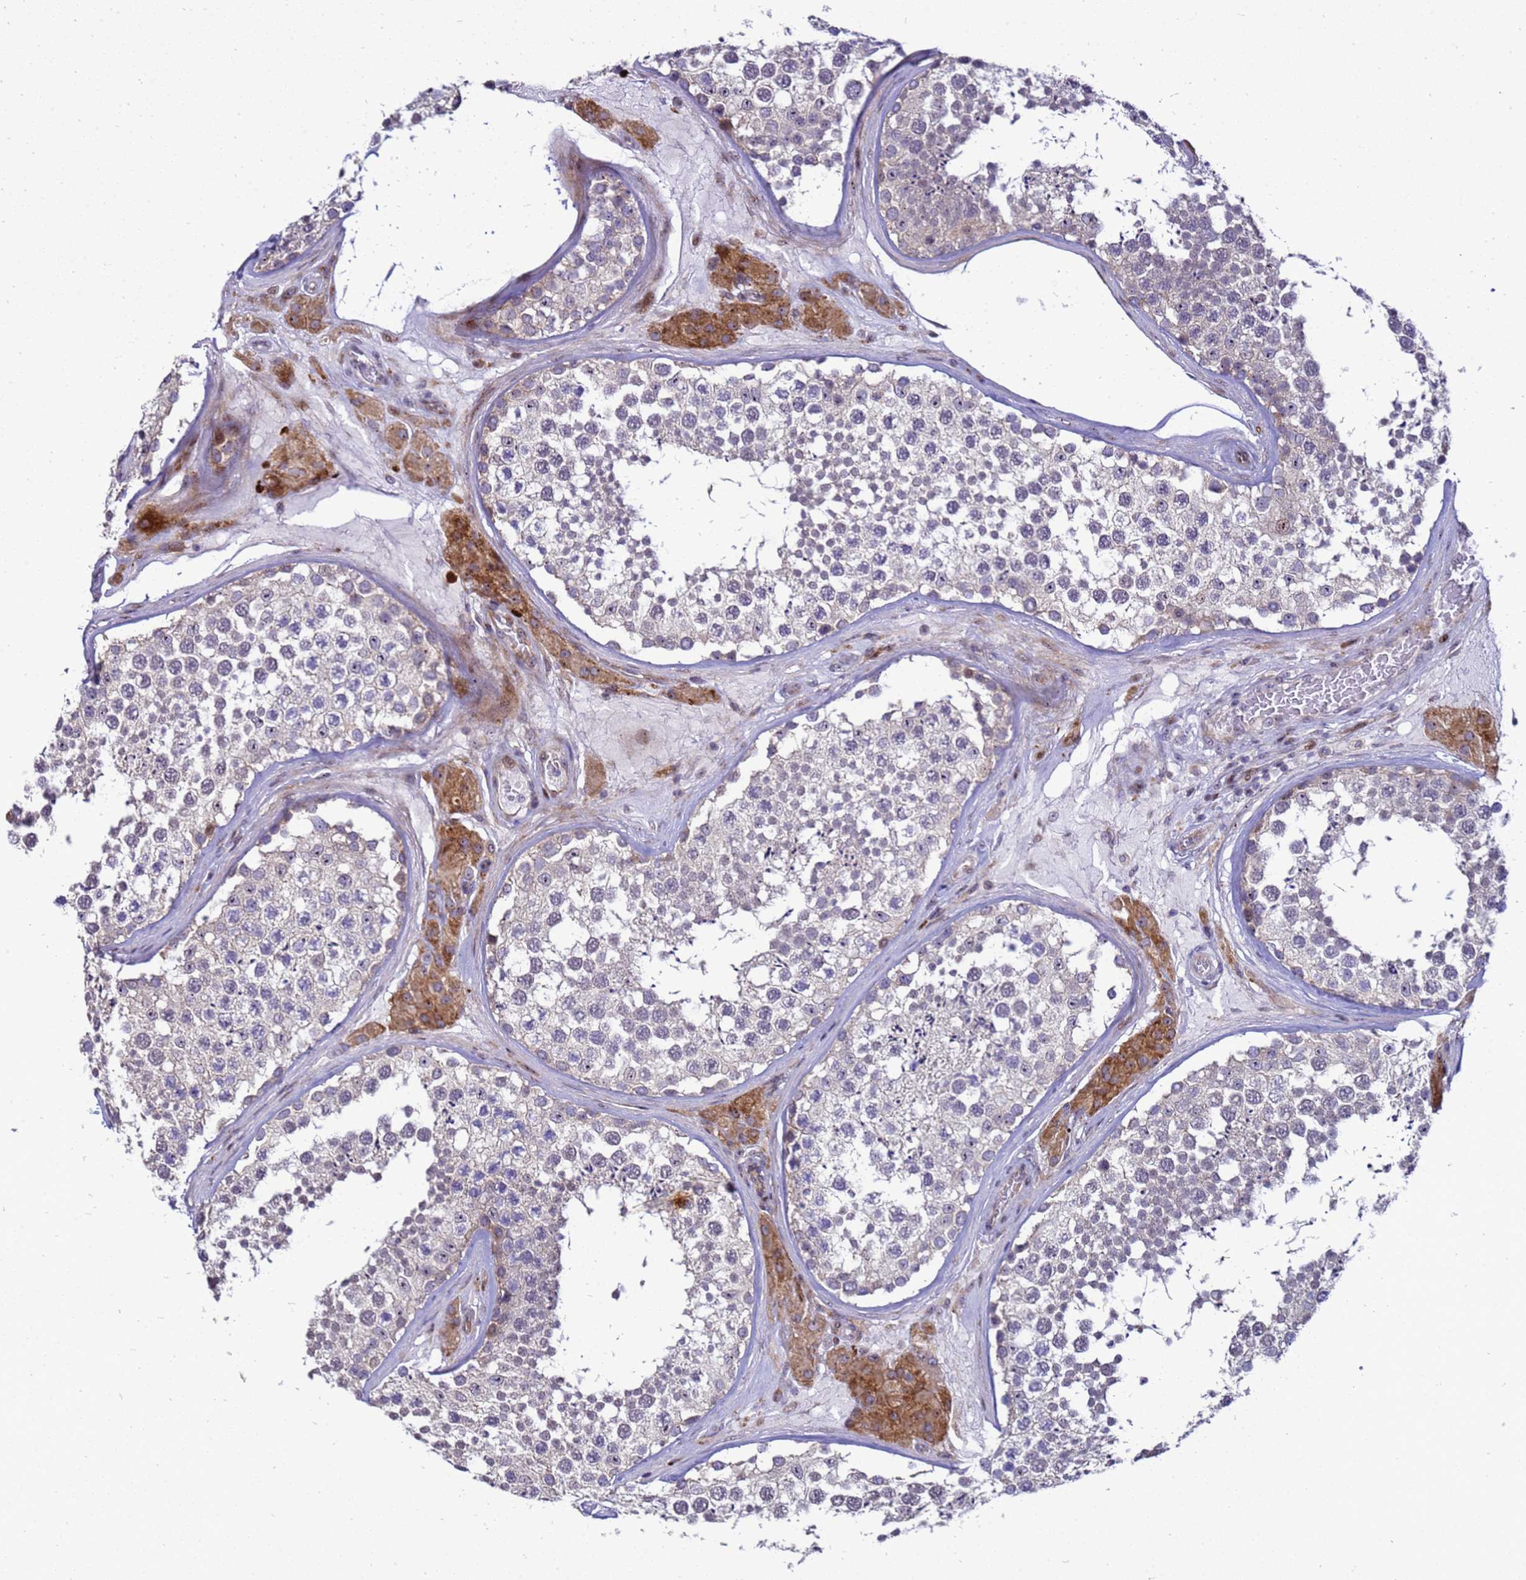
{"staining": {"intensity": "weak", "quantity": "<25%", "location": "cytoplasmic/membranous"}, "tissue": "testis", "cell_type": "Cells in seminiferous ducts", "image_type": "normal", "snomed": [{"axis": "morphology", "description": "Normal tissue, NOS"}, {"axis": "topography", "description": "Testis"}], "caption": "Testis stained for a protein using immunohistochemistry demonstrates no staining cells in seminiferous ducts.", "gene": "RSPO1", "patient": {"sex": "male", "age": 46}}